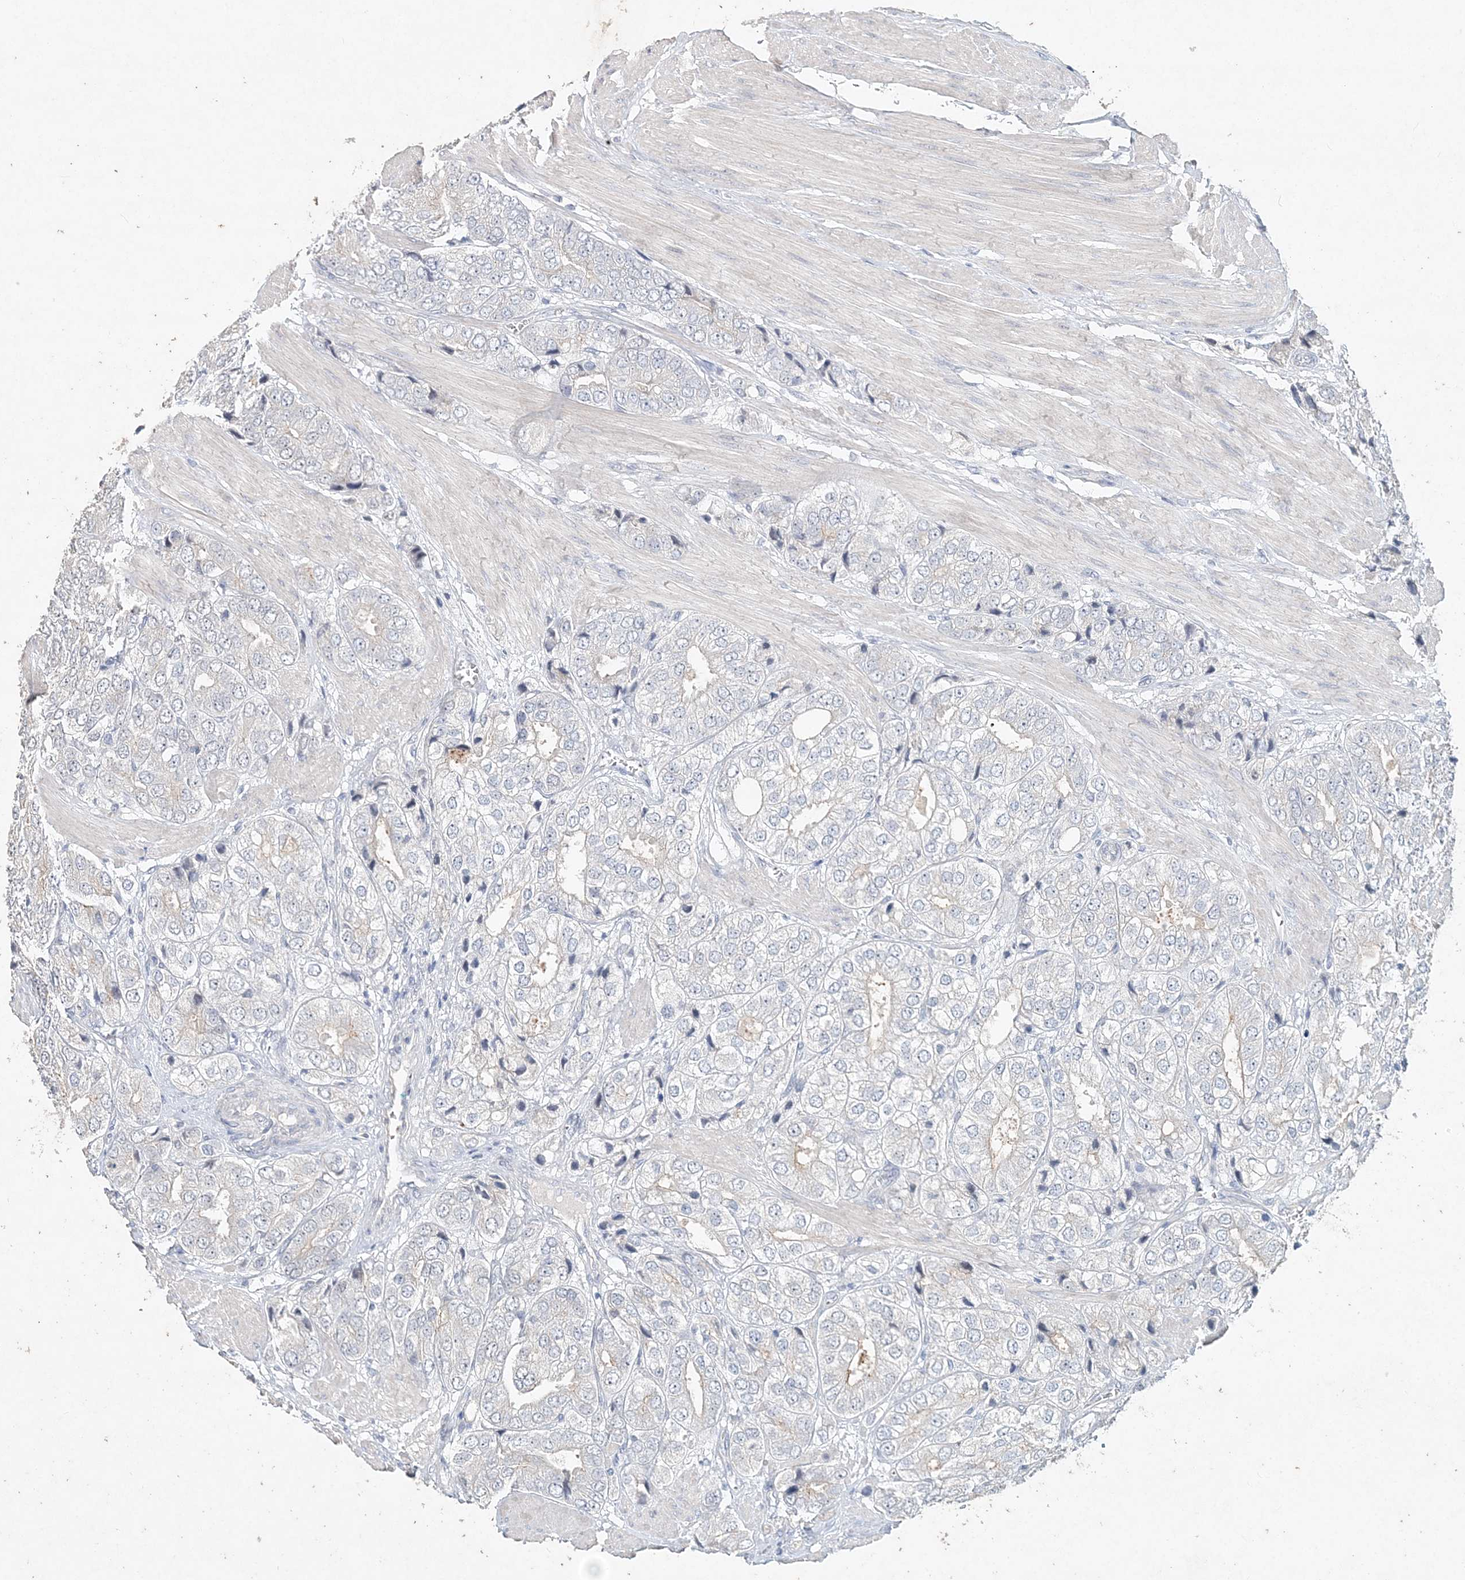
{"staining": {"intensity": "negative", "quantity": "none", "location": "none"}, "tissue": "prostate cancer", "cell_type": "Tumor cells", "image_type": "cancer", "snomed": [{"axis": "morphology", "description": "Adenocarcinoma, High grade"}, {"axis": "topography", "description": "Prostate"}], "caption": "DAB (3,3'-diaminobenzidine) immunohistochemical staining of prostate cancer (high-grade adenocarcinoma) shows no significant positivity in tumor cells.", "gene": "DNAH5", "patient": {"sex": "male", "age": 50}}